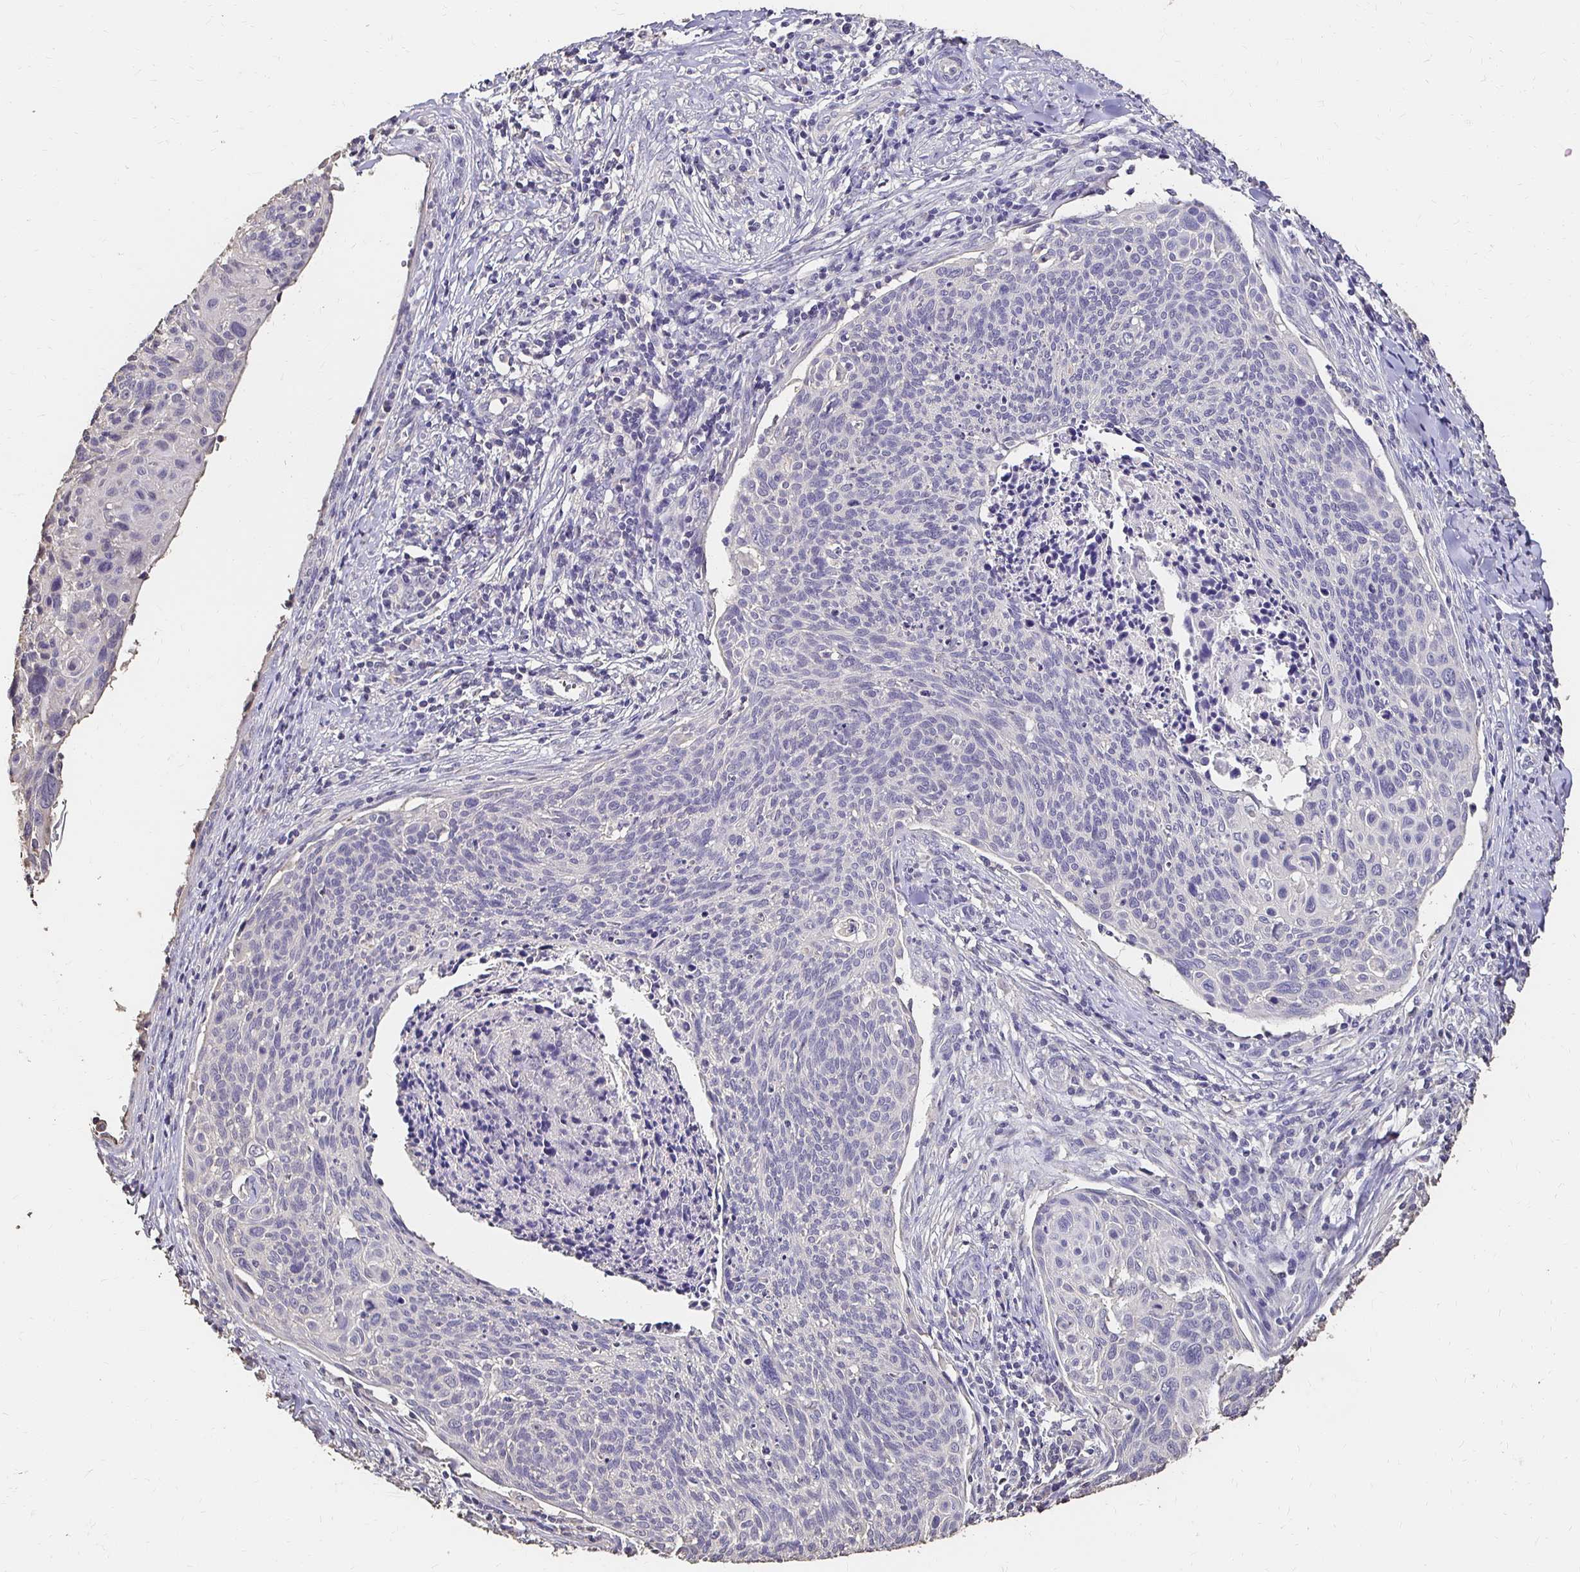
{"staining": {"intensity": "negative", "quantity": "none", "location": "none"}, "tissue": "cervical cancer", "cell_type": "Tumor cells", "image_type": "cancer", "snomed": [{"axis": "morphology", "description": "Squamous cell carcinoma, NOS"}, {"axis": "topography", "description": "Cervix"}], "caption": "The photomicrograph displays no significant positivity in tumor cells of cervical cancer (squamous cell carcinoma).", "gene": "UGT1A6", "patient": {"sex": "female", "age": 49}}